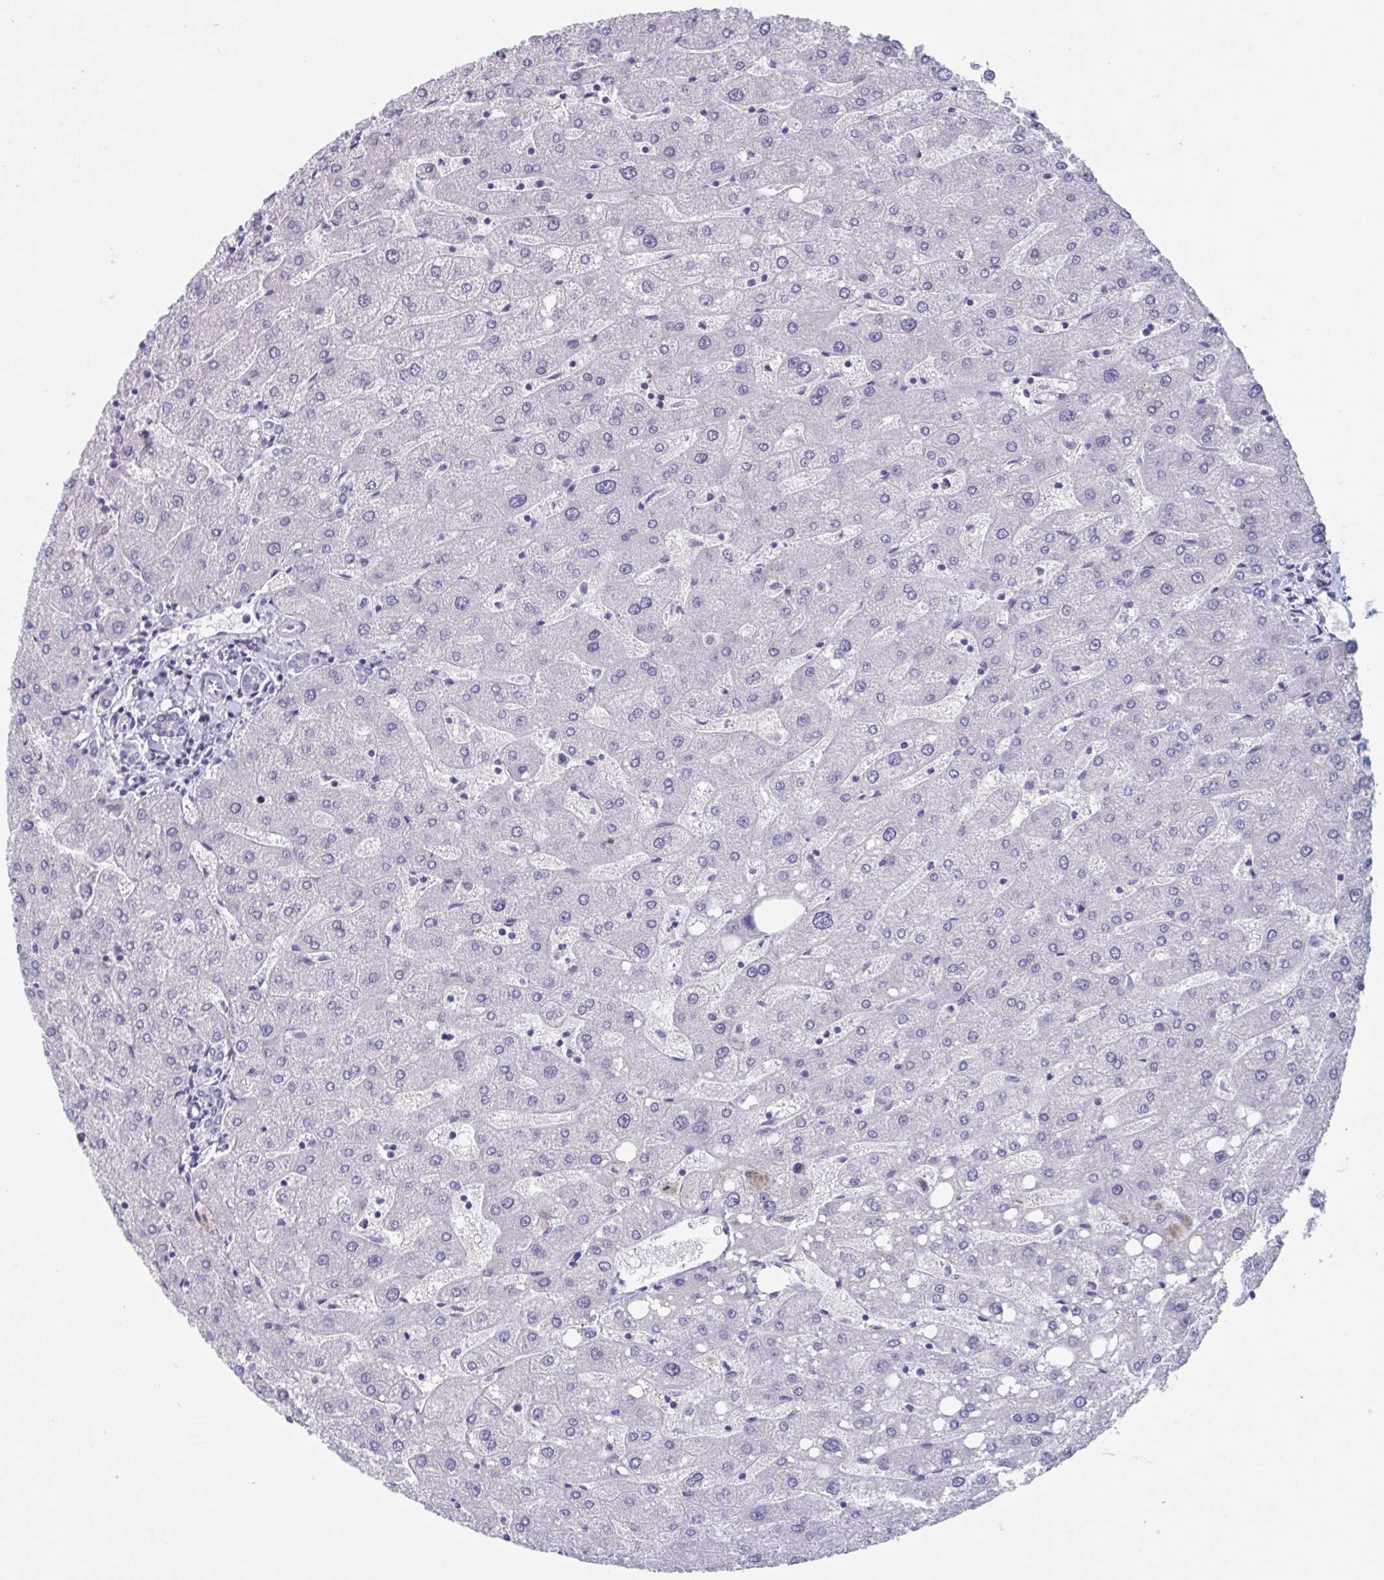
{"staining": {"intensity": "negative", "quantity": "none", "location": "none"}, "tissue": "liver", "cell_type": "Cholangiocytes", "image_type": "normal", "snomed": [{"axis": "morphology", "description": "Normal tissue, NOS"}, {"axis": "topography", "description": "Liver"}], "caption": "This is a micrograph of immunohistochemistry staining of benign liver, which shows no positivity in cholangiocytes. (Stains: DAB IHC with hematoxylin counter stain, Microscopy: brightfield microscopy at high magnification).", "gene": "HSD11B2", "patient": {"sex": "male", "age": 67}}